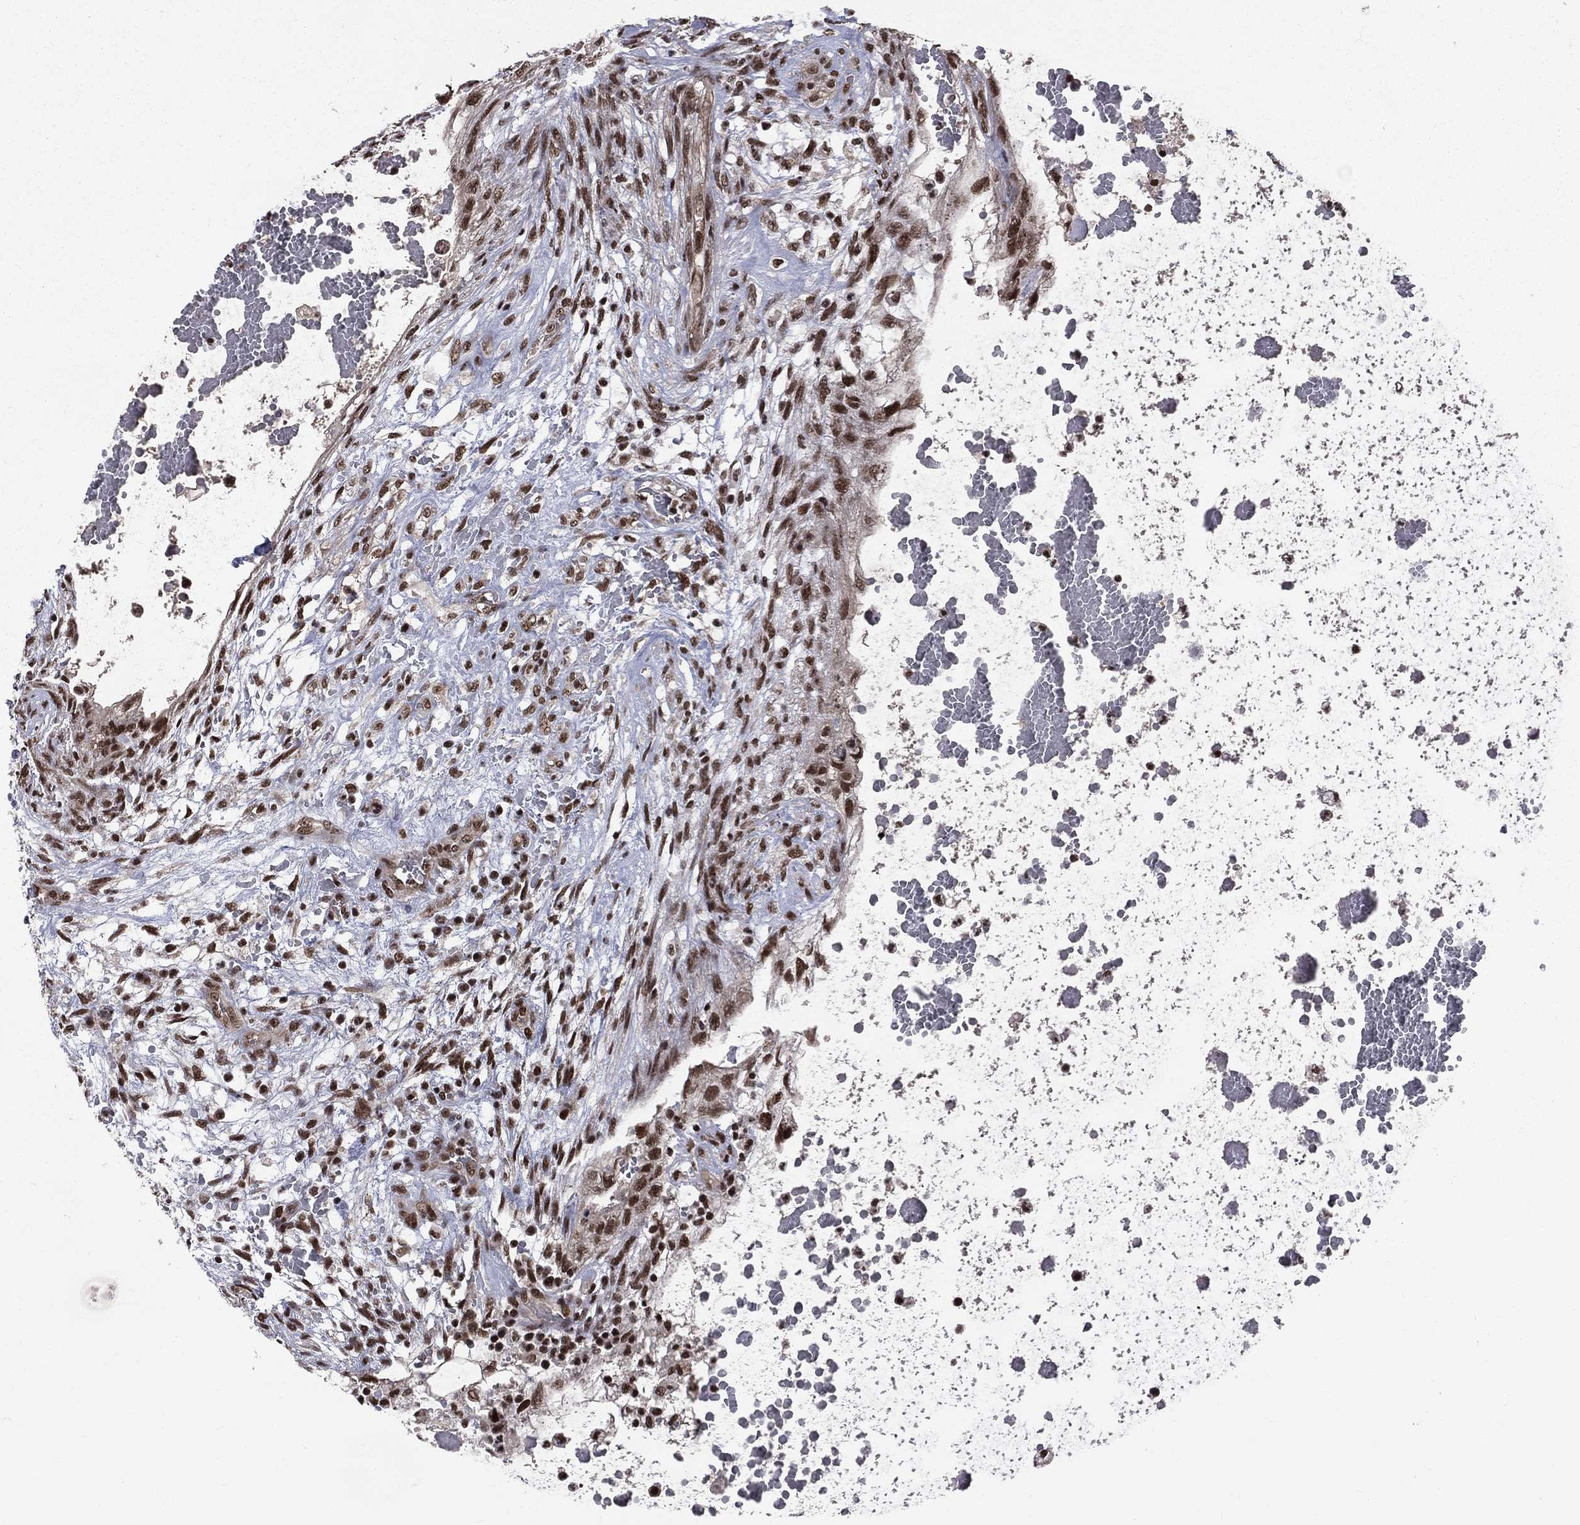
{"staining": {"intensity": "strong", "quantity": ">75%", "location": "nuclear"}, "tissue": "testis cancer", "cell_type": "Tumor cells", "image_type": "cancer", "snomed": [{"axis": "morphology", "description": "Normal tissue, NOS"}, {"axis": "morphology", "description": "Carcinoma, Embryonal, NOS"}, {"axis": "topography", "description": "Testis"}, {"axis": "topography", "description": "Epididymis"}], "caption": "Immunohistochemical staining of testis cancer (embryonal carcinoma) displays strong nuclear protein expression in about >75% of tumor cells. The staining was performed using DAB to visualize the protein expression in brown, while the nuclei were stained in blue with hematoxylin (Magnification: 20x).", "gene": "SMC3", "patient": {"sex": "male", "age": 32}}